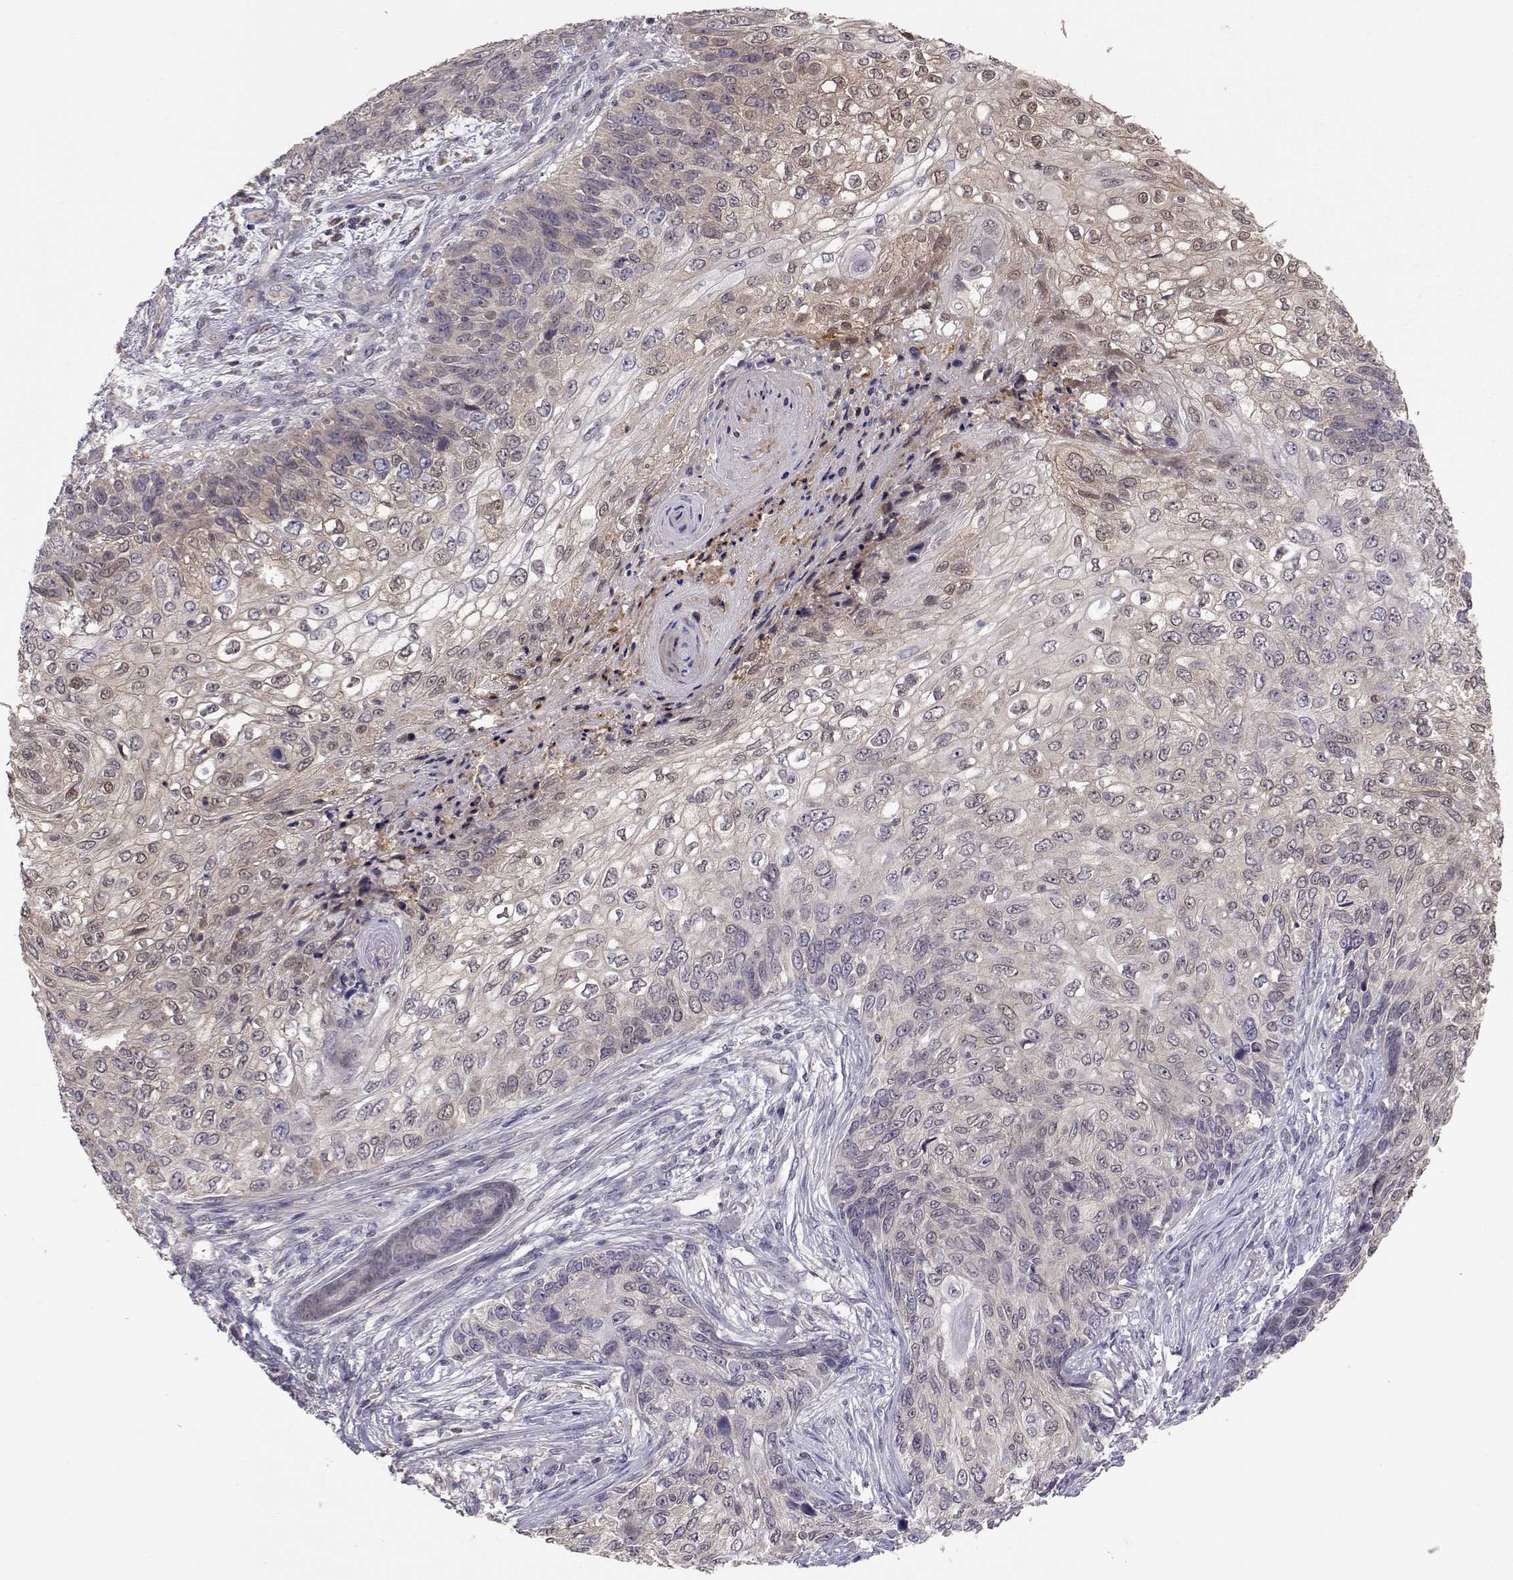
{"staining": {"intensity": "weak", "quantity": ">75%", "location": "cytoplasmic/membranous,nuclear"}, "tissue": "skin cancer", "cell_type": "Tumor cells", "image_type": "cancer", "snomed": [{"axis": "morphology", "description": "Squamous cell carcinoma, NOS"}, {"axis": "topography", "description": "Skin"}], "caption": "The micrograph reveals a brown stain indicating the presence of a protein in the cytoplasmic/membranous and nuclear of tumor cells in skin cancer.", "gene": "NCAM2", "patient": {"sex": "male", "age": 92}}